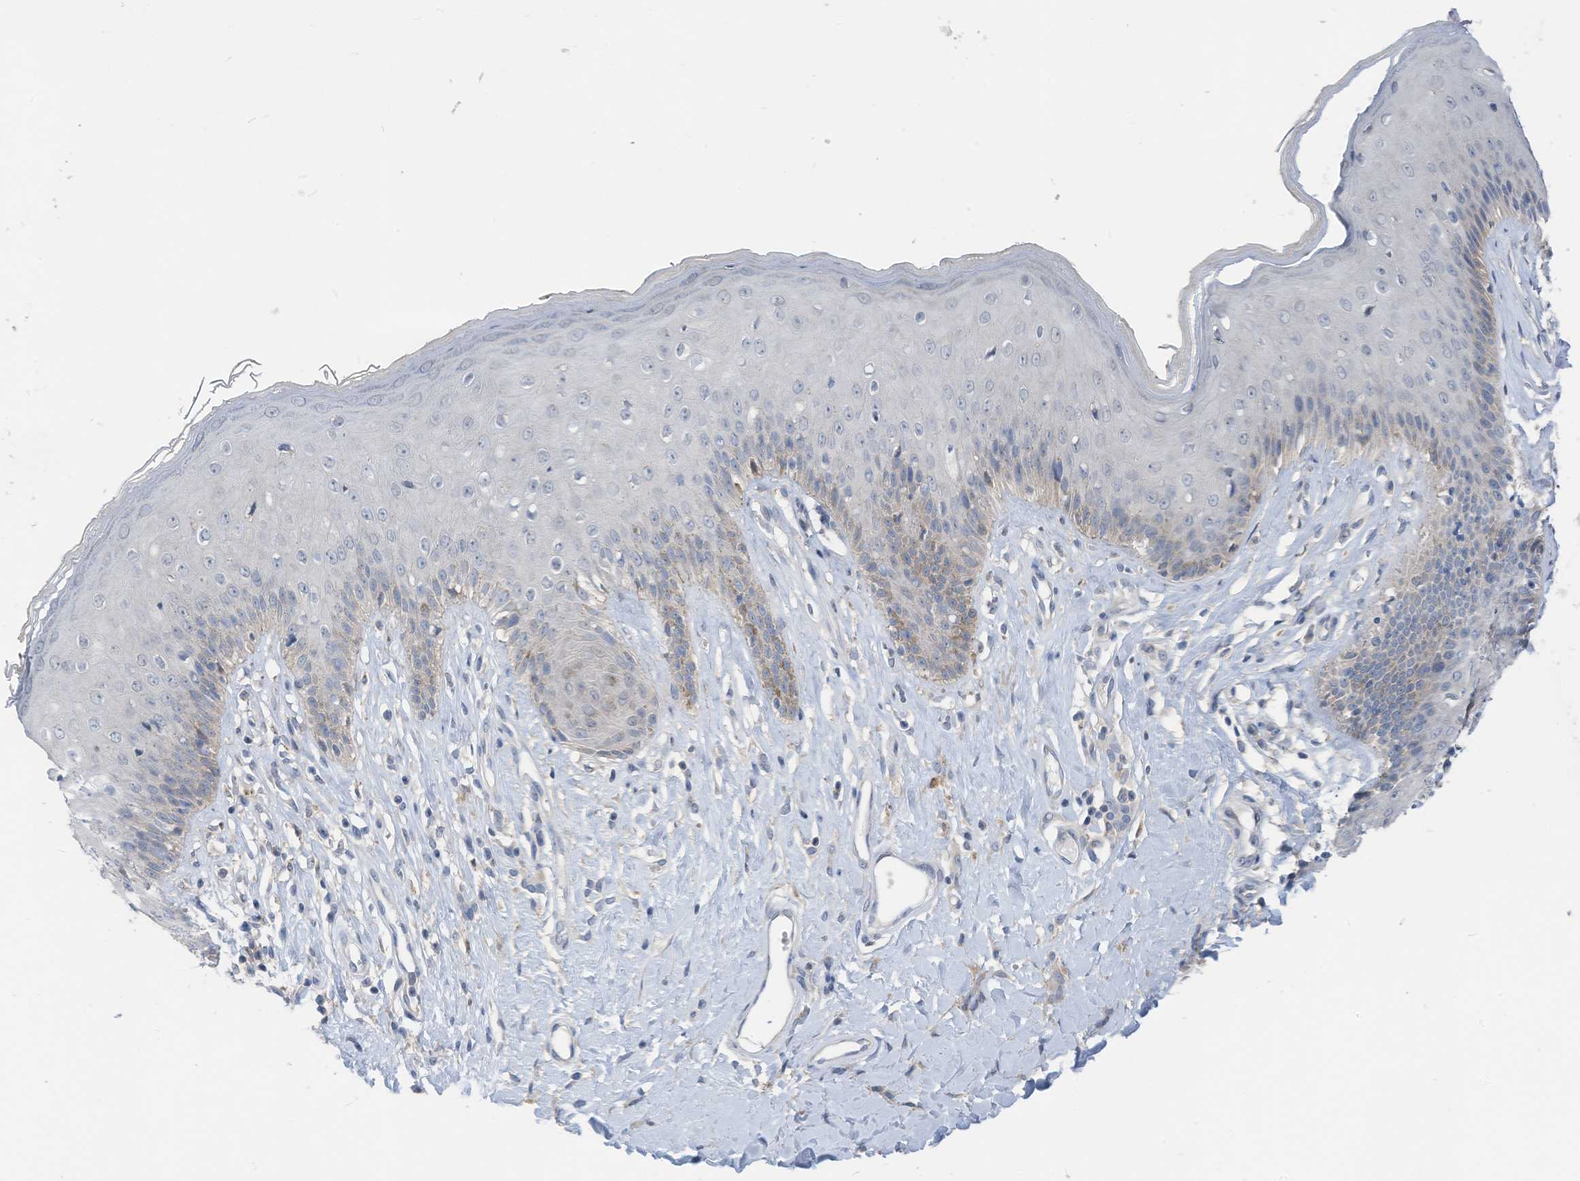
{"staining": {"intensity": "weak", "quantity": "<25%", "location": "cytoplasmic/membranous"}, "tissue": "skin", "cell_type": "Epidermal cells", "image_type": "normal", "snomed": [{"axis": "morphology", "description": "Normal tissue, NOS"}, {"axis": "morphology", "description": "Squamous cell carcinoma, NOS"}, {"axis": "topography", "description": "Vulva"}], "caption": "Immunohistochemistry (IHC) of unremarkable human skin demonstrates no expression in epidermal cells. The staining was performed using DAB (3,3'-diaminobenzidine) to visualize the protein expression in brown, while the nuclei were stained in blue with hematoxylin (Magnification: 20x).", "gene": "LDAH", "patient": {"sex": "female", "age": 85}}